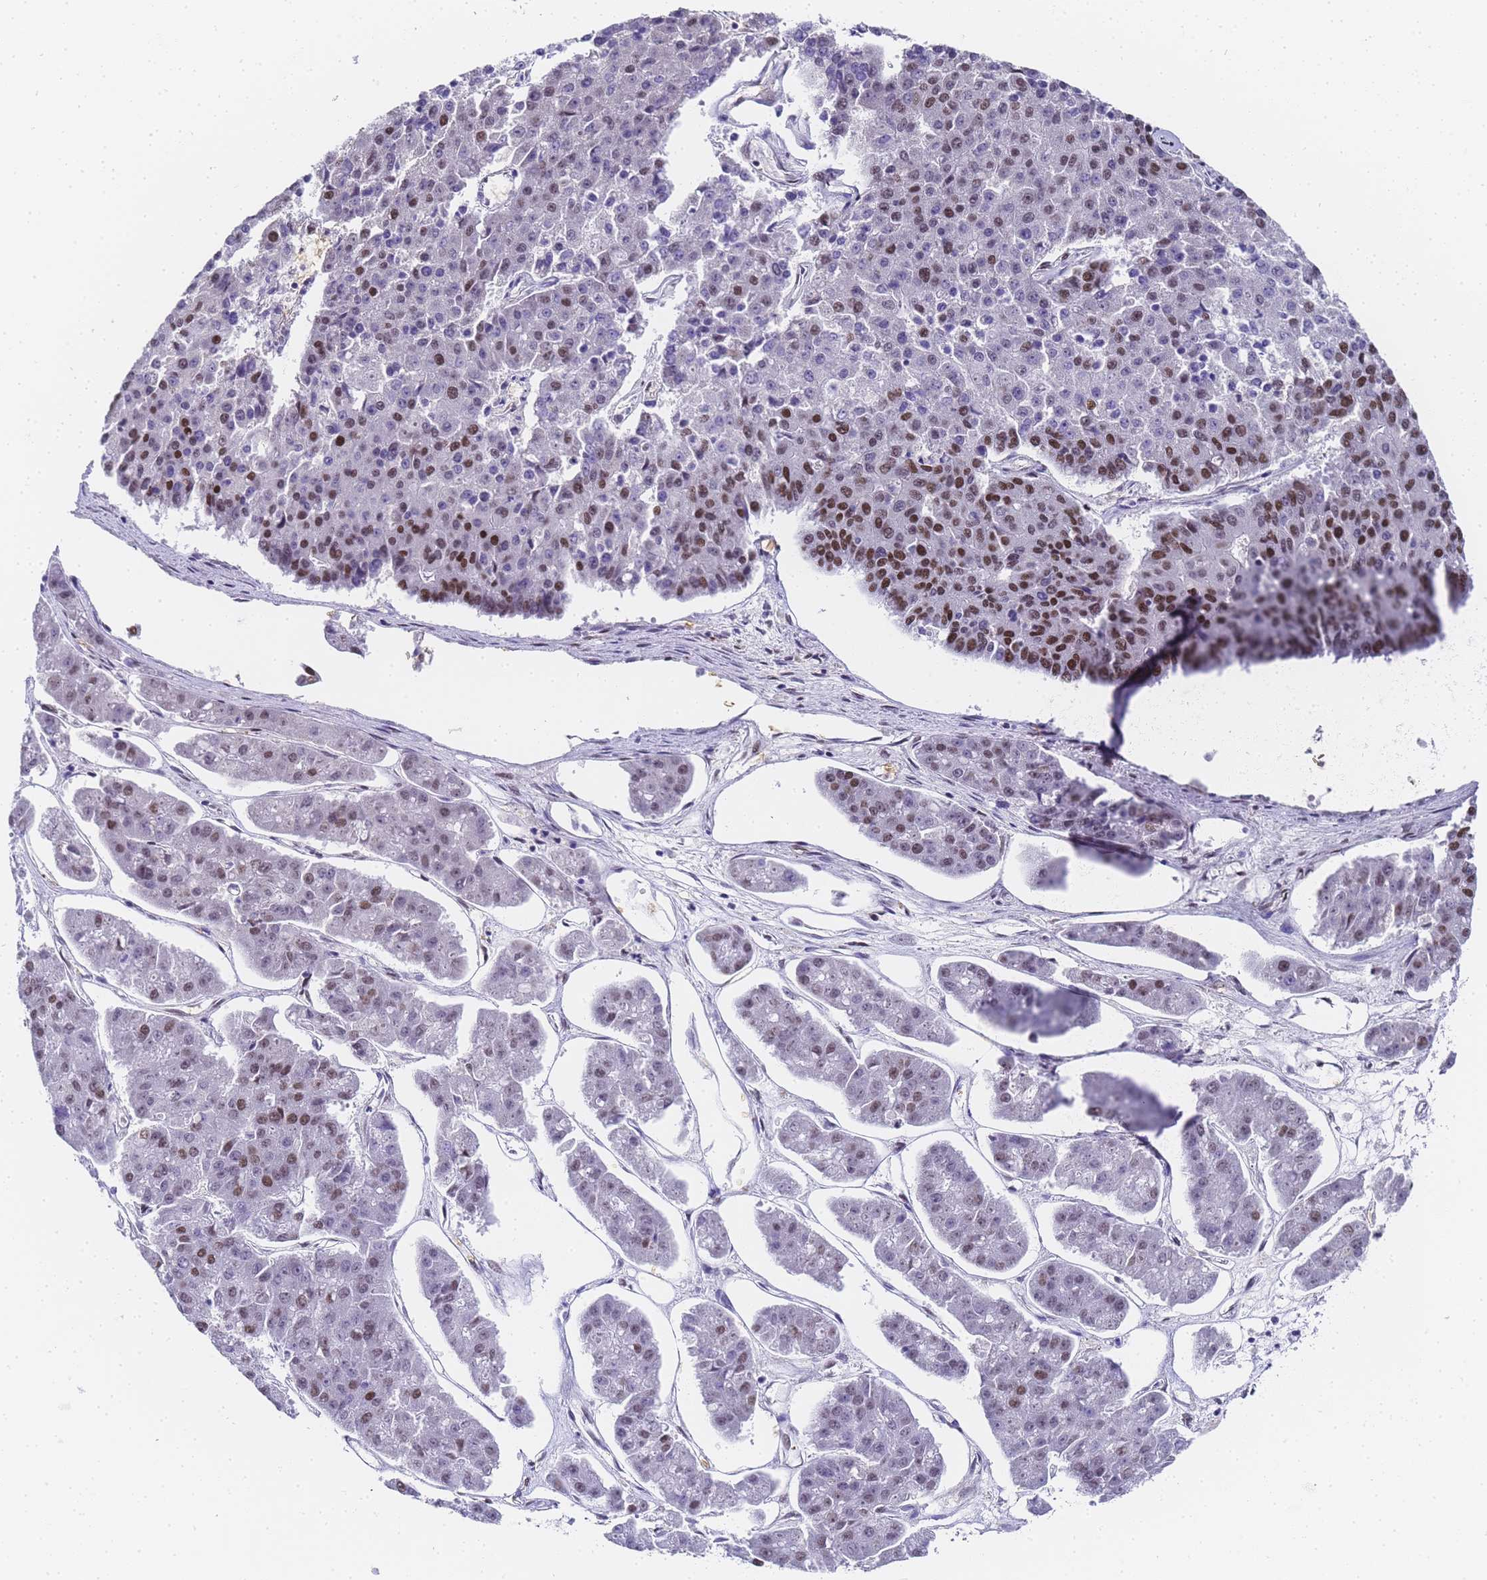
{"staining": {"intensity": "strong", "quantity": "25%-75%", "location": "nuclear"}, "tissue": "pancreatic cancer", "cell_type": "Tumor cells", "image_type": "cancer", "snomed": [{"axis": "morphology", "description": "Adenocarcinoma, NOS"}, {"axis": "topography", "description": "Pancreas"}], "caption": "A brown stain highlights strong nuclear positivity of a protein in pancreatic adenocarcinoma tumor cells.", "gene": "POLR1A", "patient": {"sex": "male", "age": 50}}